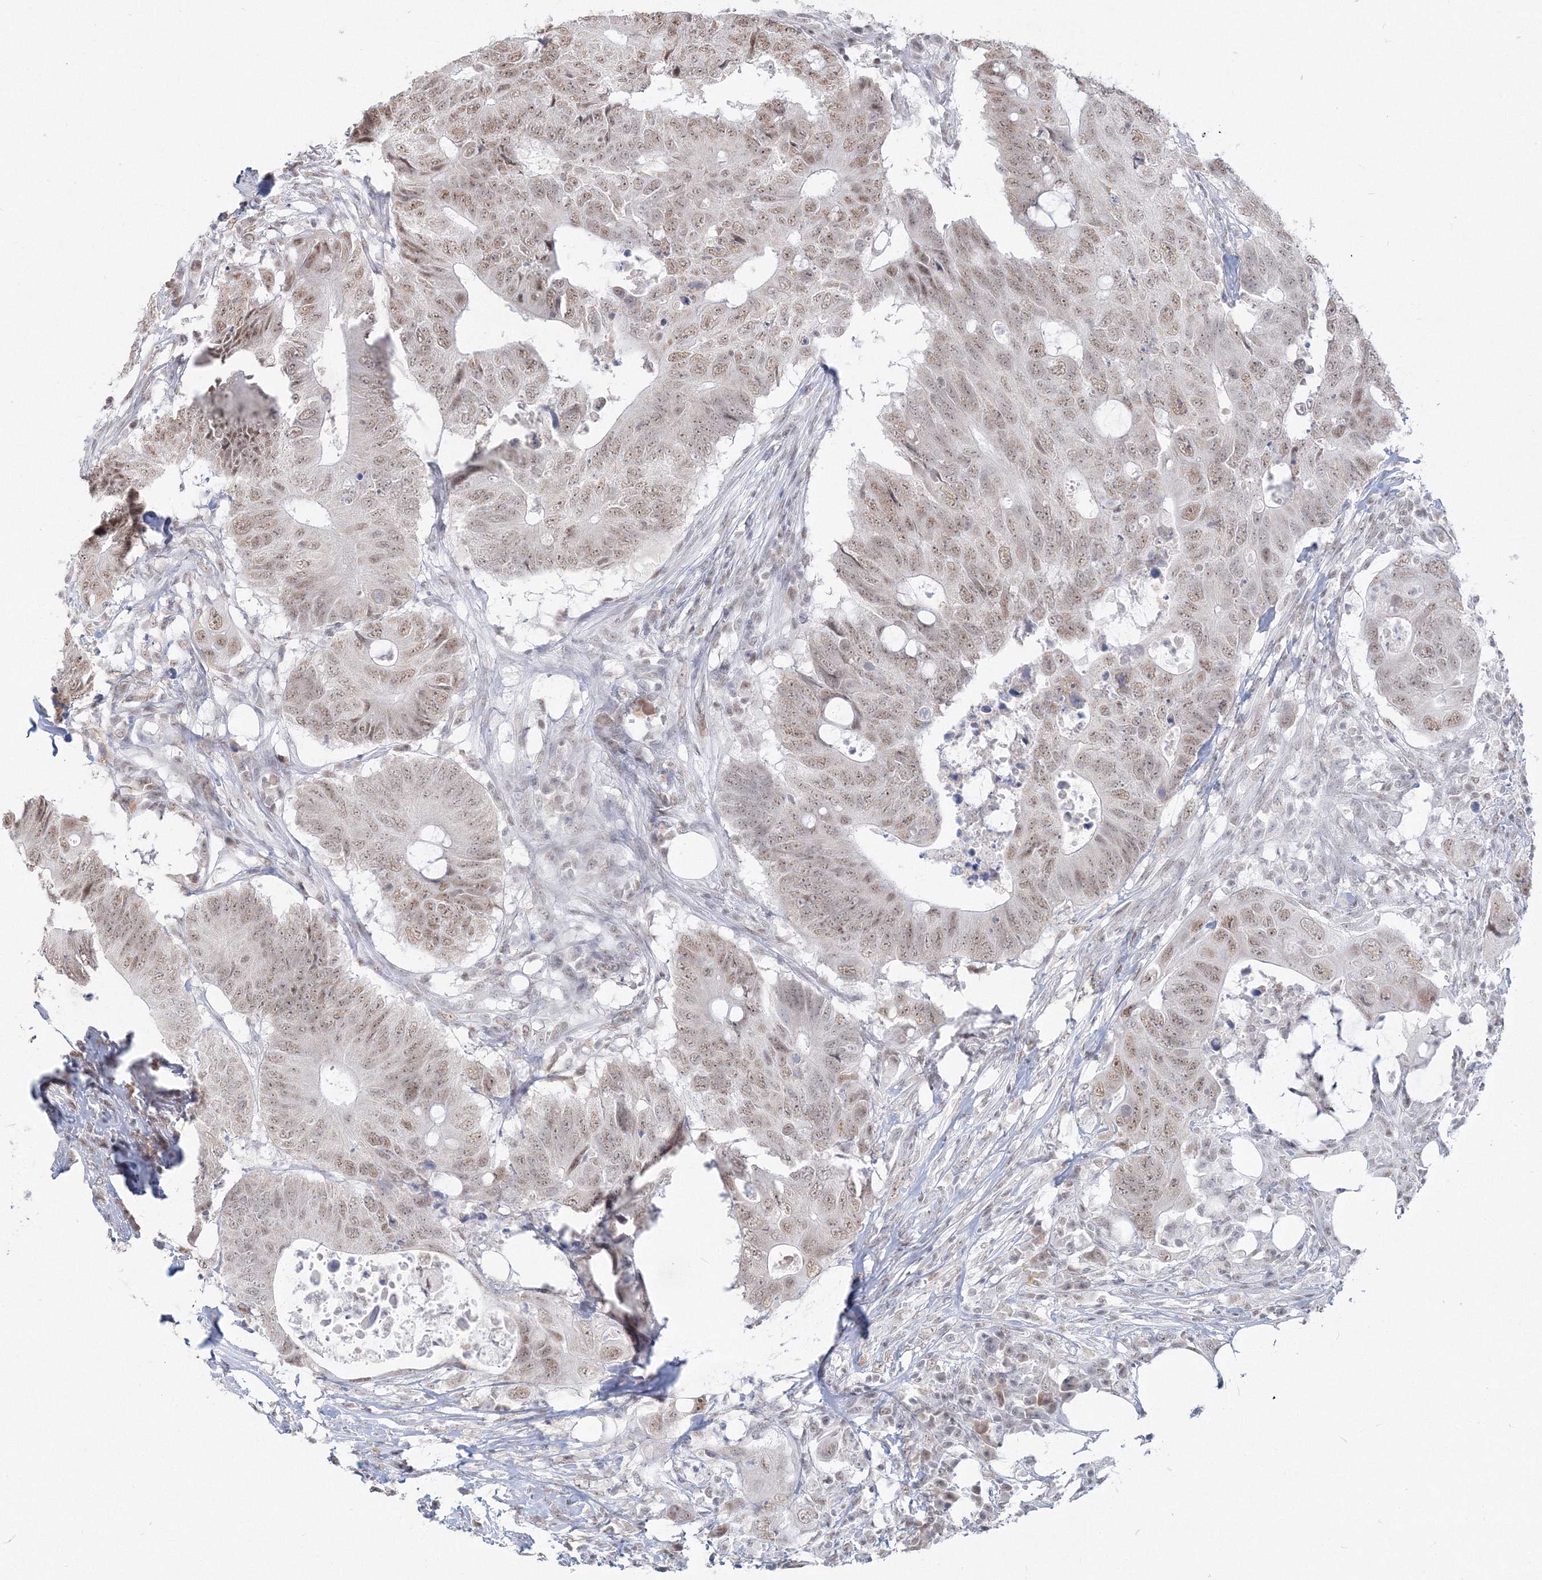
{"staining": {"intensity": "weak", "quantity": ">75%", "location": "nuclear"}, "tissue": "colorectal cancer", "cell_type": "Tumor cells", "image_type": "cancer", "snomed": [{"axis": "morphology", "description": "Adenocarcinoma, NOS"}, {"axis": "topography", "description": "Colon"}], "caption": "Immunohistochemistry (IHC) (DAB) staining of human colorectal cancer reveals weak nuclear protein staining in about >75% of tumor cells.", "gene": "PPP4R2", "patient": {"sex": "male", "age": 71}}